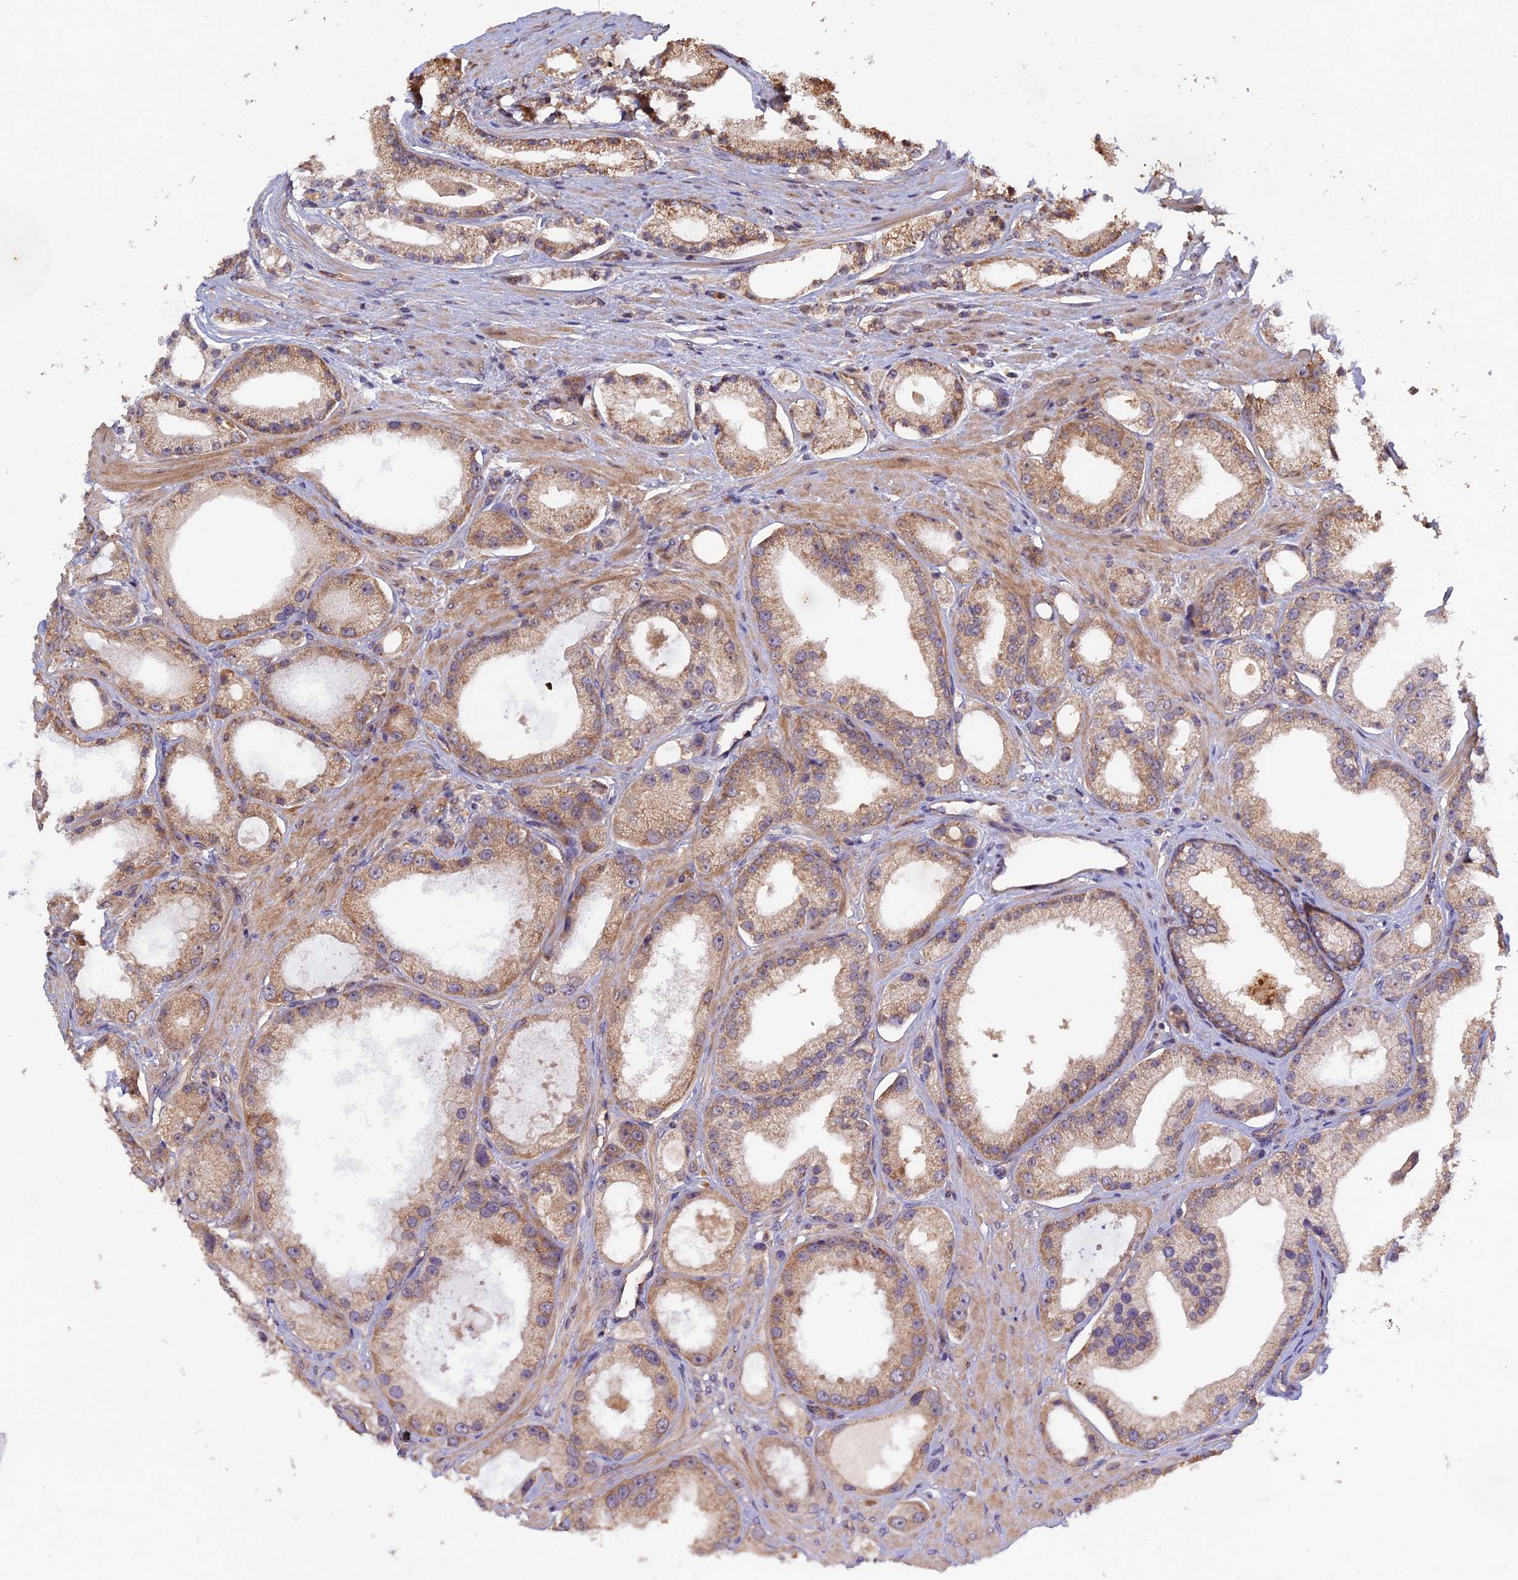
{"staining": {"intensity": "moderate", "quantity": ">75%", "location": "cytoplasmic/membranous"}, "tissue": "prostate cancer", "cell_type": "Tumor cells", "image_type": "cancer", "snomed": [{"axis": "morphology", "description": "Adenocarcinoma, Low grade"}, {"axis": "topography", "description": "Prostate"}], "caption": "This is a histology image of IHC staining of low-grade adenocarcinoma (prostate), which shows moderate expression in the cytoplasmic/membranous of tumor cells.", "gene": "FERMT1", "patient": {"sex": "male", "age": 67}}